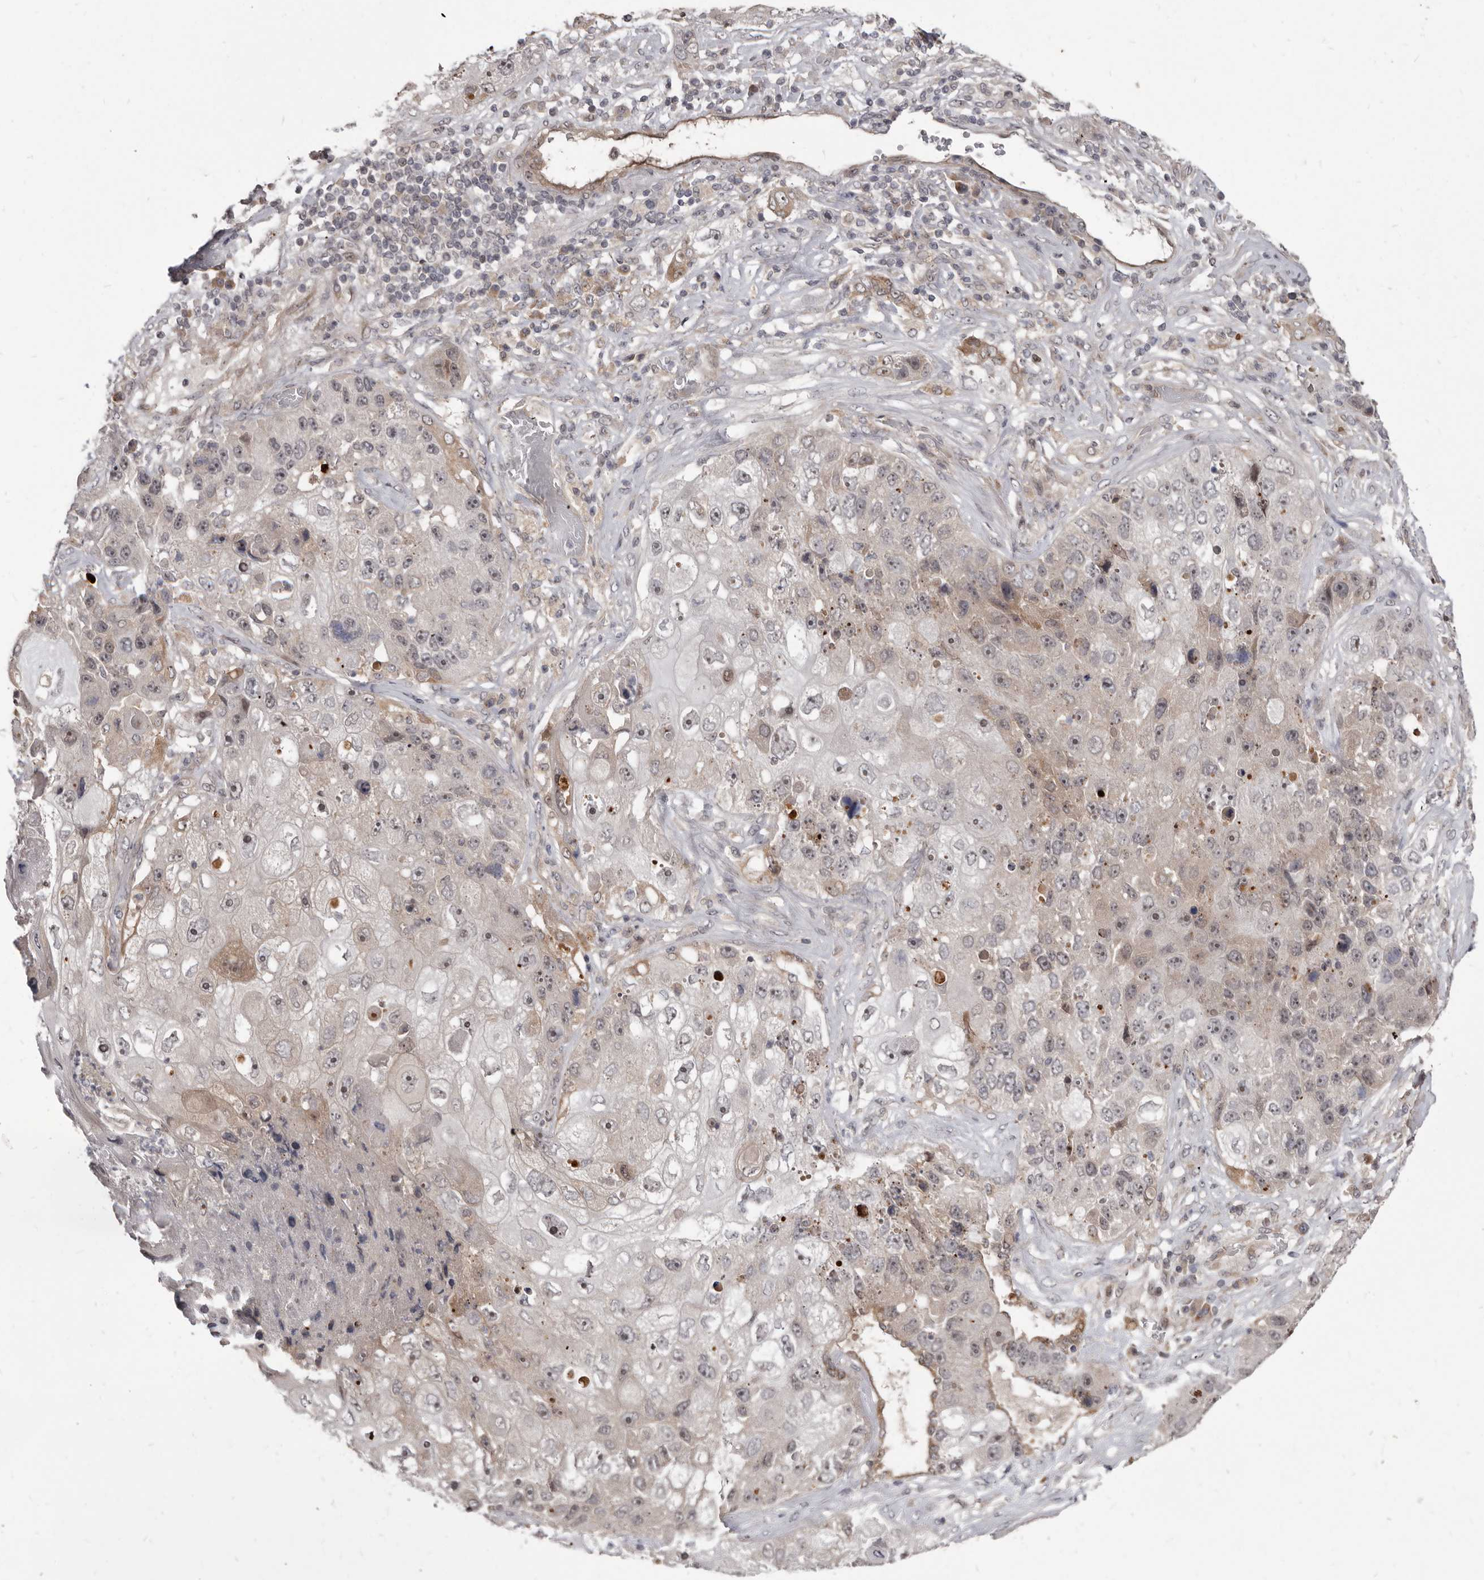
{"staining": {"intensity": "weak", "quantity": "<25%", "location": "cytoplasmic/membranous"}, "tissue": "lung cancer", "cell_type": "Tumor cells", "image_type": "cancer", "snomed": [{"axis": "morphology", "description": "Squamous cell carcinoma, NOS"}, {"axis": "topography", "description": "Lung"}], "caption": "DAB immunohistochemical staining of human lung squamous cell carcinoma reveals no significant positivity in tumor cells.", "gene": "BAD", "patient": {"sex": "male", "age": 61}}